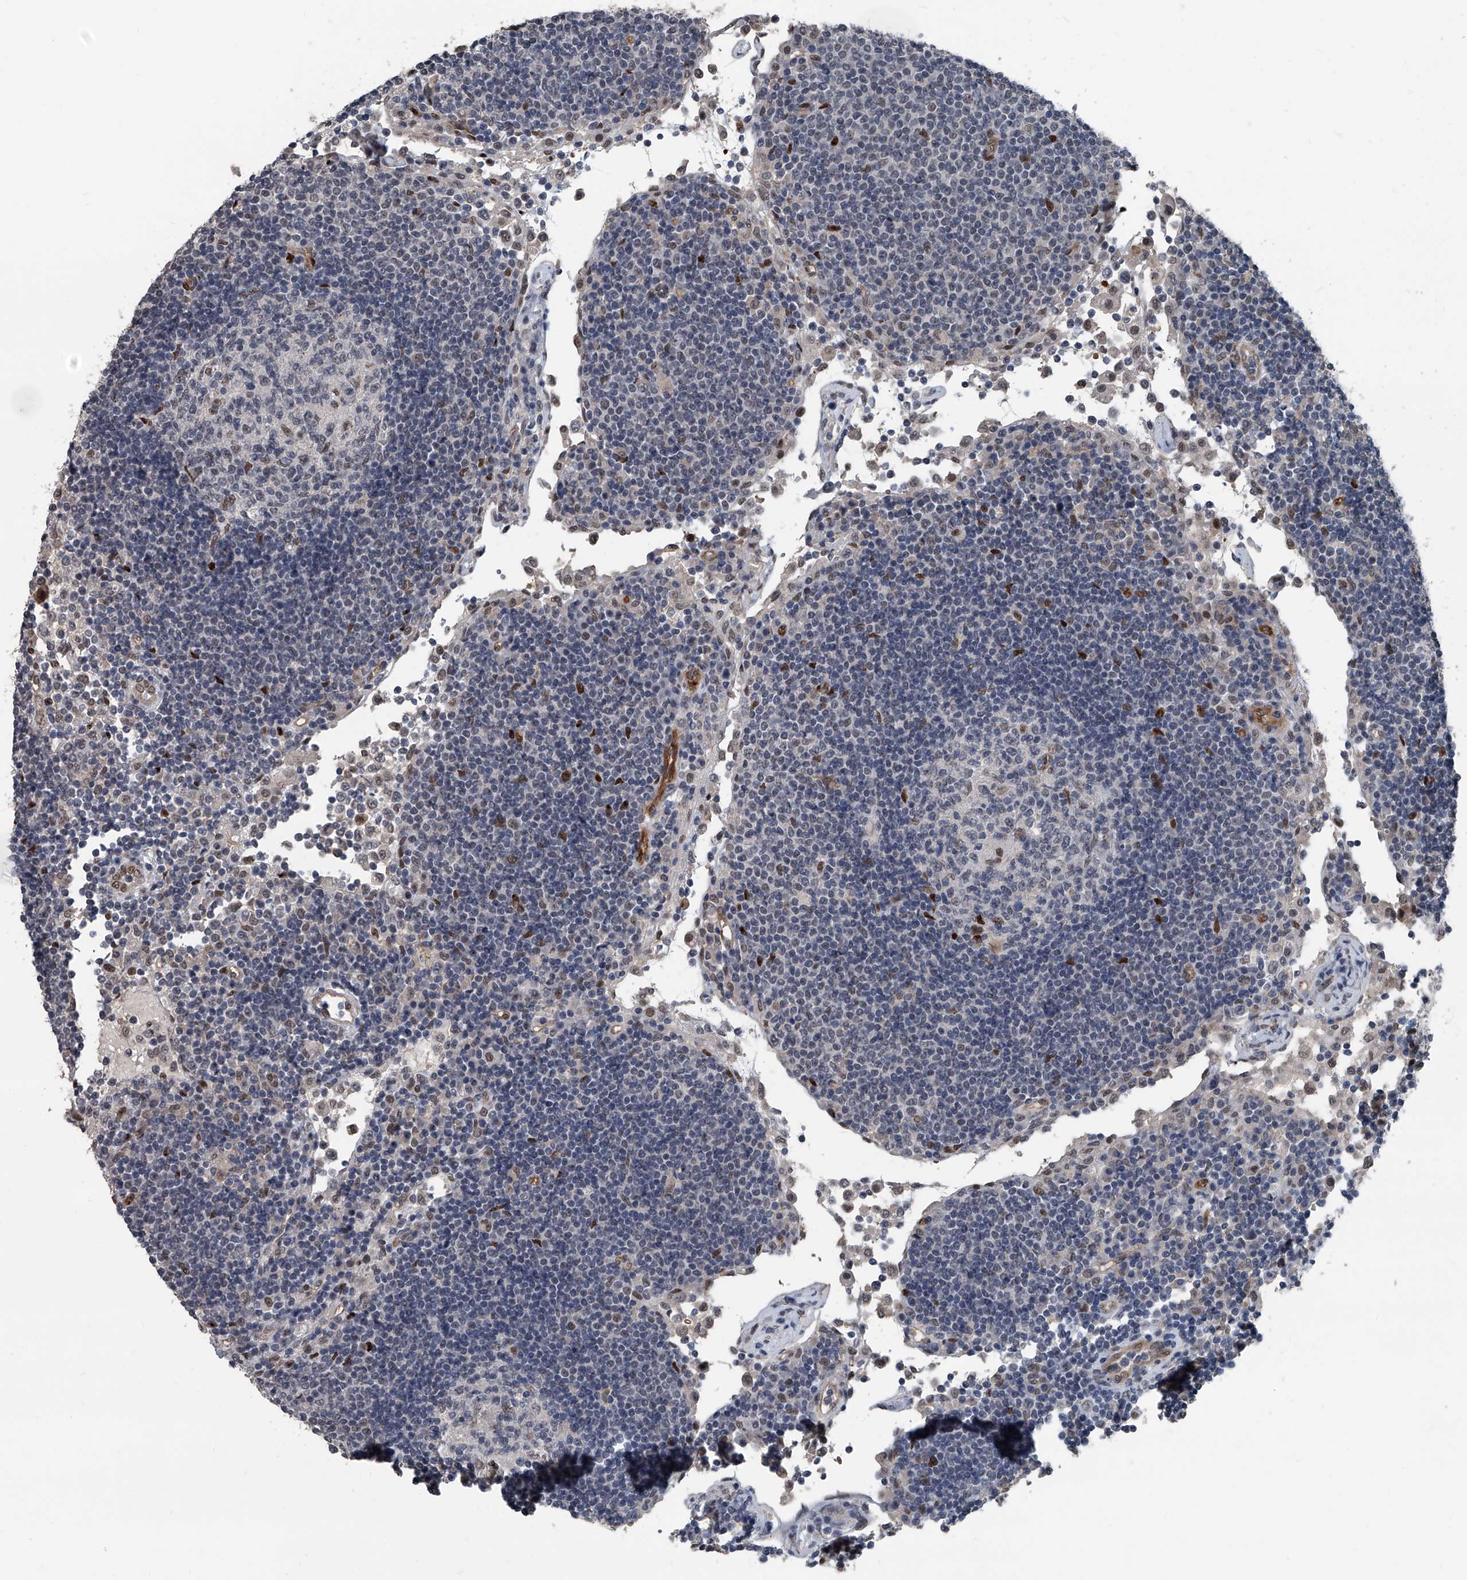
{"staining": {"intensity": "moderate", "quantity": "<25%", "location": "nuclear"}, "tissue": "lymph node", "cell_type": "Germinal center cells", "image_type": "normal", "snomed": [{"axis": "morphology", "description": "Normal tissue, NOS"}, {"axis": "topography", "description": "Lymph node"}], "caption": "IHC of unremarkable human lymph node demonstrates low levels of moderate nuclear expression in approximately <25% of germinal center cells.", "gene": "MEN1", "patient": {"sex": "female", "age": 53}}